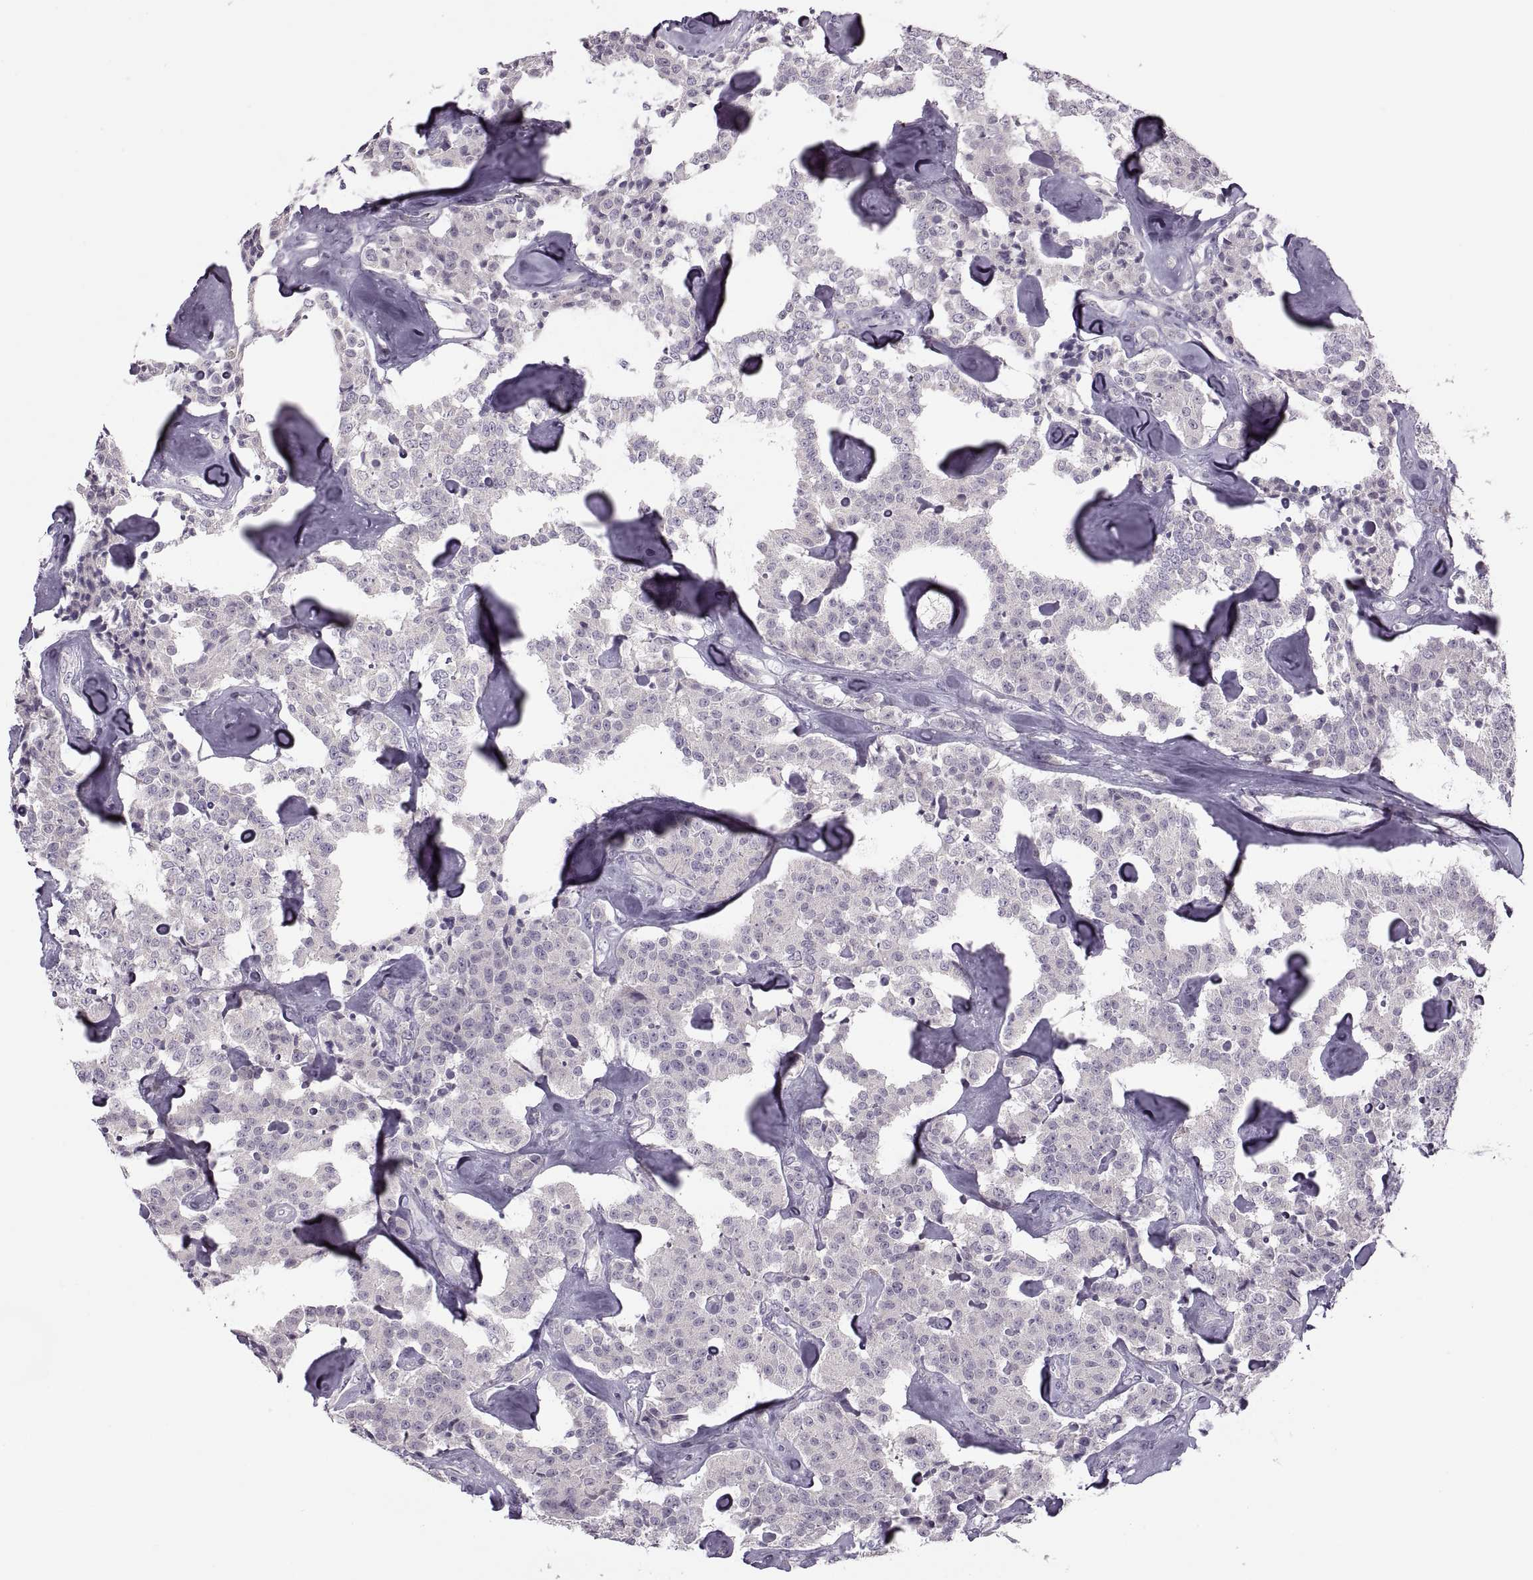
{"staining": {"intensity": "negative", "quantity": "none", "location": "none"}, "tissue": "carcinoid", "cell_type": "Tumor cells", "image_type": "cancer", "snomed": [{"axis": "morphology", "description": "Carcinoid, malignant, NOS"}, {"axis": "topography", "description": "Pancreas"}], "caption": "Immunohistochemistry (IHC) image of human carcinoid stained for a protein (brown), which demonstrates no staining in tumor cells.", "gene": "H2AP", "patient": {"sex": "male", "age": 41}}